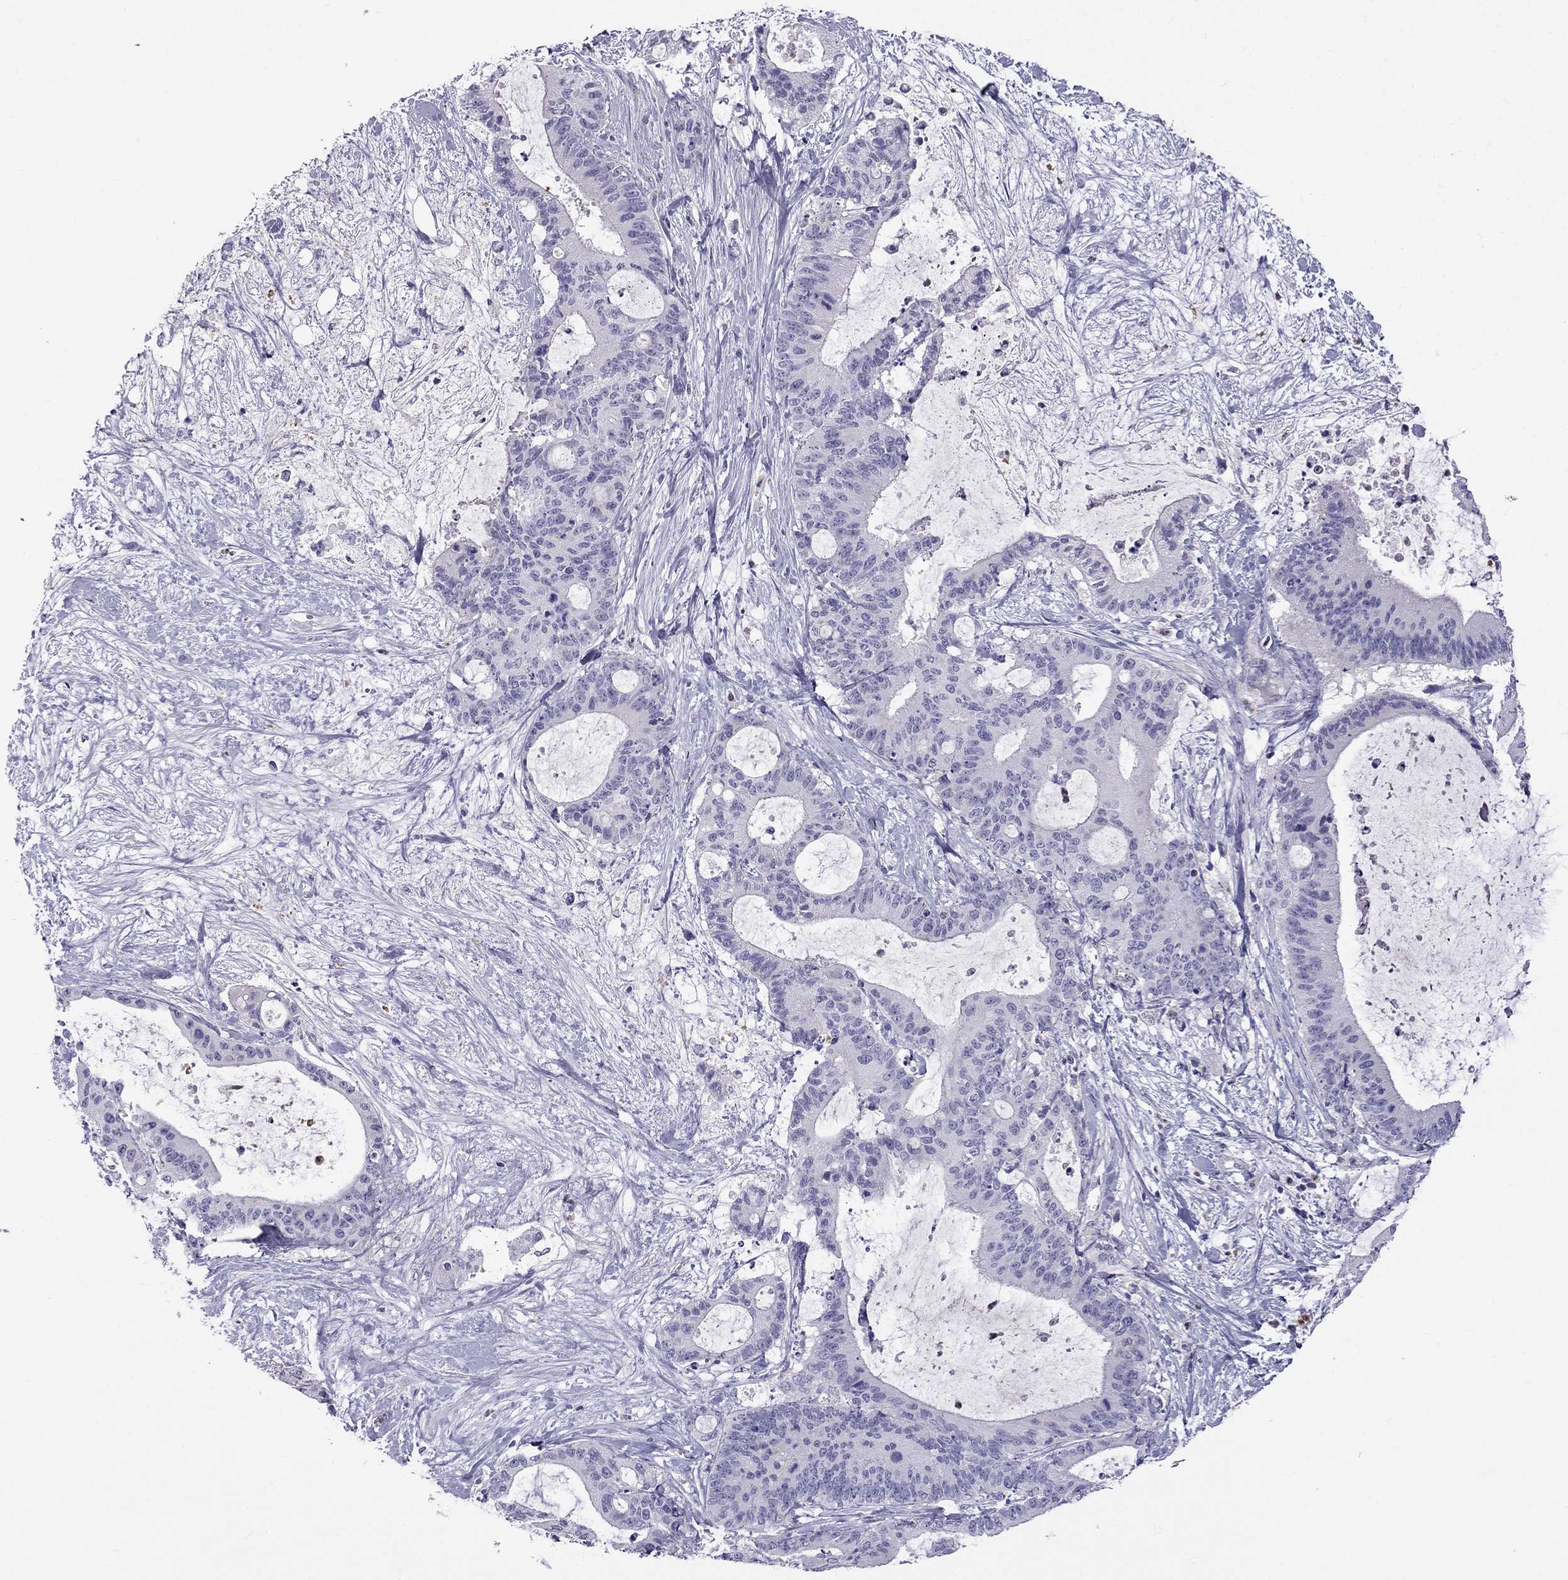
{"staining": {"intensity": "negative", "quantity": "none", "location": "none"}, "tissue": "liver cancer", "cell_type": "Tumor cells", "image_type": "cancer", "snomed": [{"axis": "morphology", "description": "Cholangiocarcinoma"}, {"axis": "topography", "description": "Liver"}], "caption": "Immunohistochemistry of human liver cholangiocarcinoma shows no positivity in tumor cells.", "gene": "STOML3", "patient": {"sex": "female", "age": 73}}